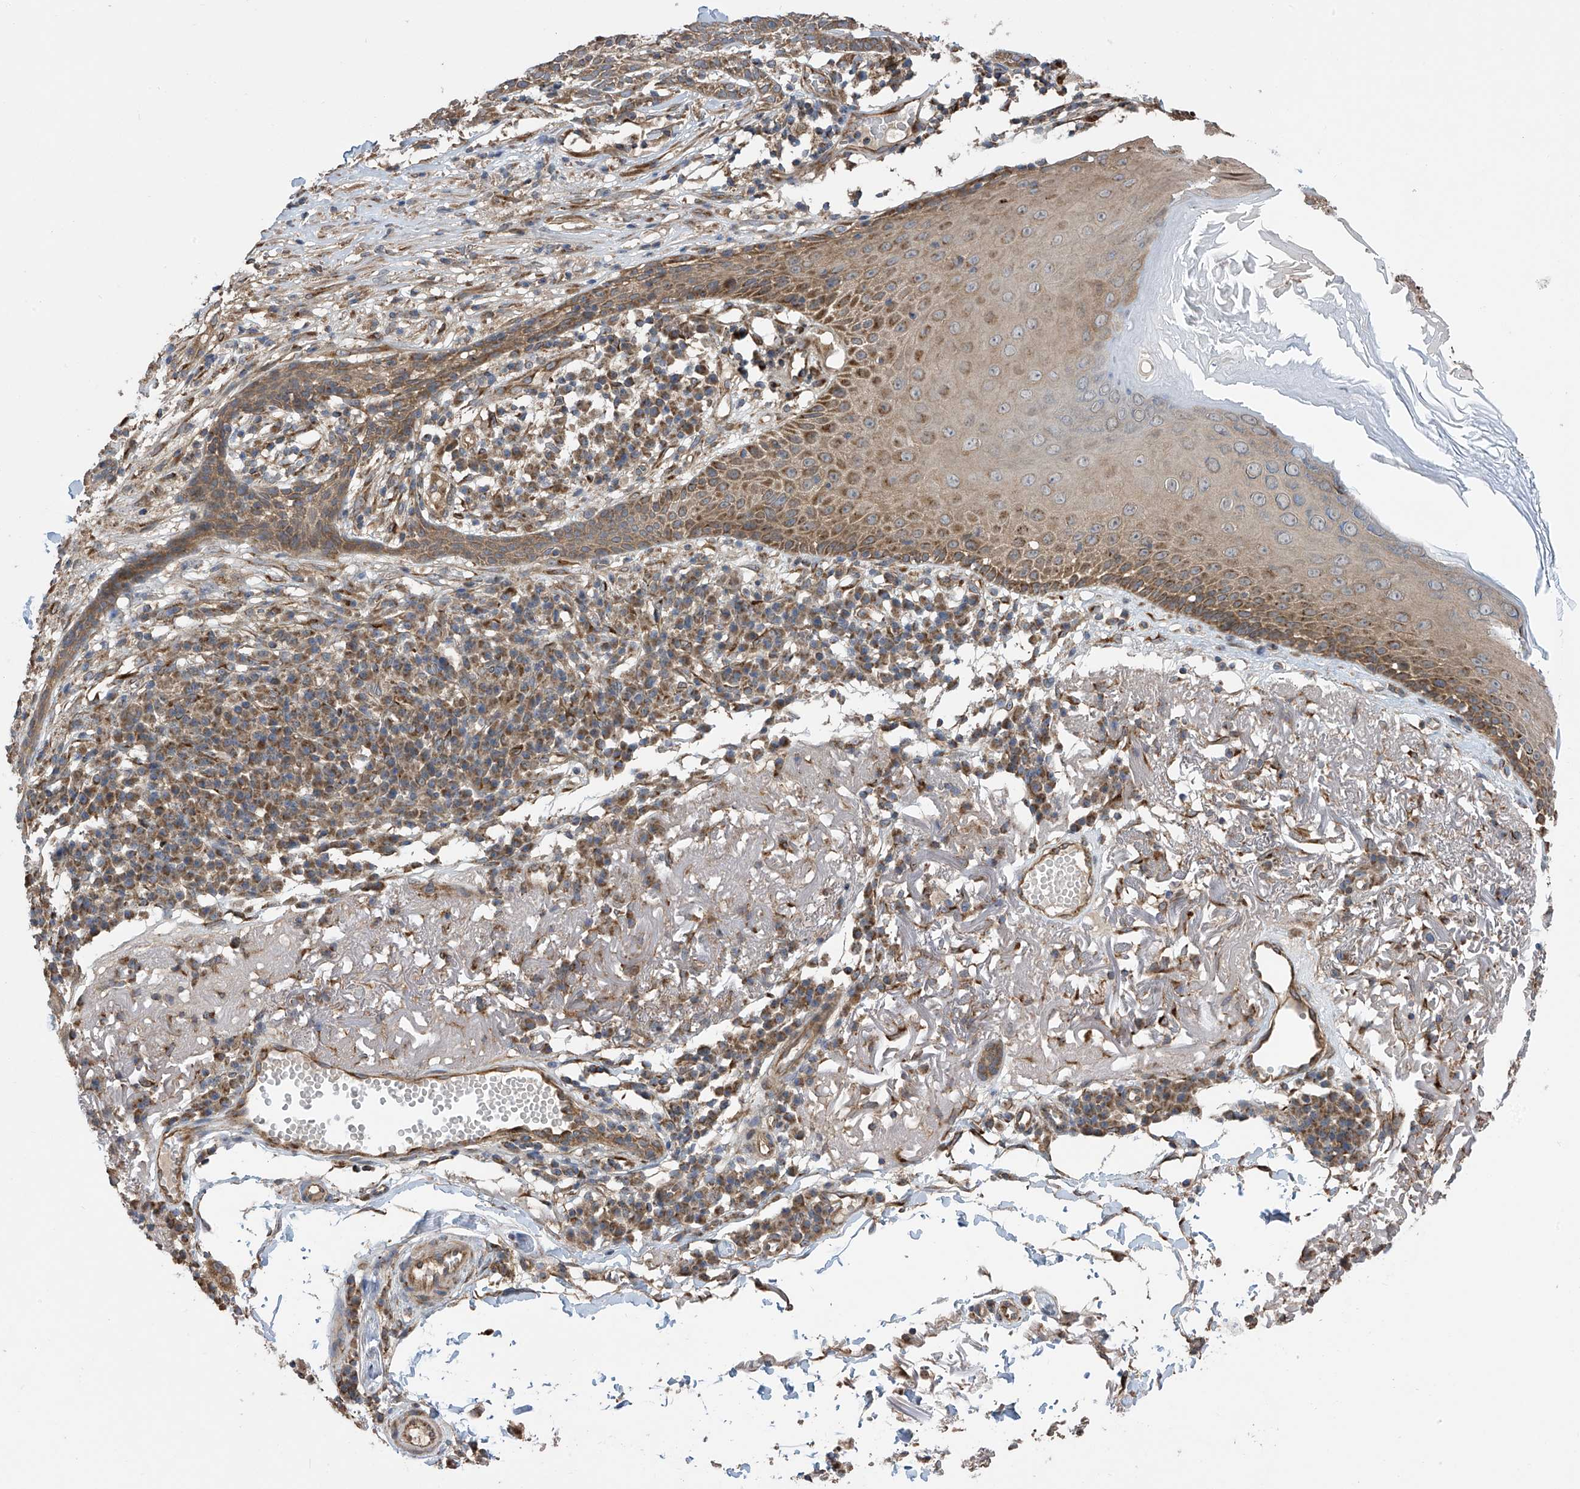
{"staining": {"intensity": "moderate", "quantity": ">75%", "location": "cytoplasmic/membranous"}, "tissue": "skin cancer", "cell_type": "Tumor cells", "image_type": "cancer", "snomed": [{"axis": "morphology", "description": "Squamous cell carcinoma, NOS"}, {"axis": "topography", "description": "Skin"}], "caption": "Human skin squamous cell carcinoma stained for a protein (brown) exhibits moderate cytoplasmic/membranous positive staining in about >75% of tumor cells.", "gene": "PNPT1", "patient": {"sex": "female", "age": 90}}